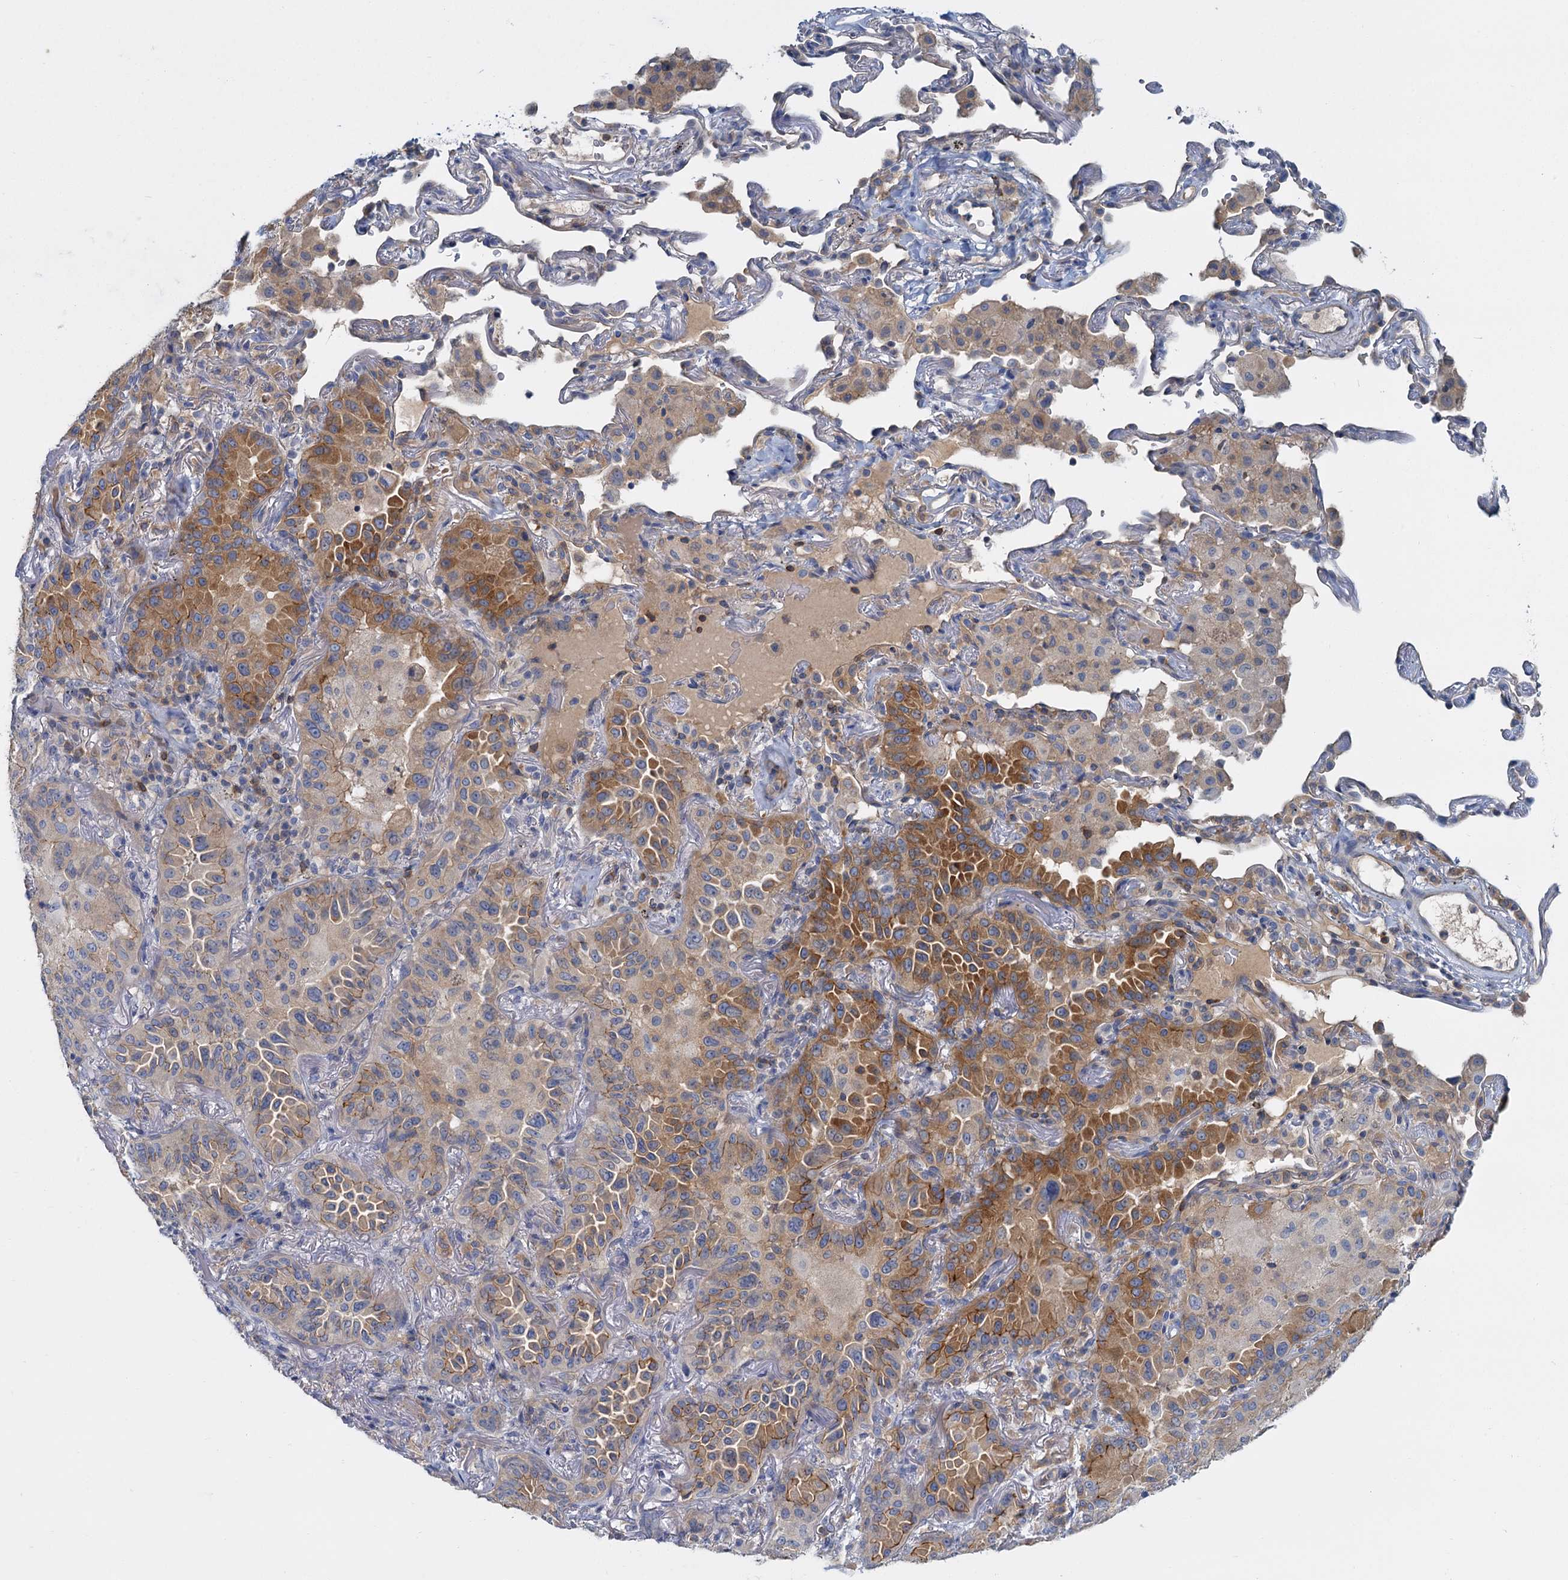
{"staining": {"intensity": "moderate", "quantity": ">75%", "location": "cytoplasmic/membranous"}, "tissue": "lung cancer", "cell_type": "Tumor cells", "image_type": "cancer", "snomed": [{"axis": "morphology", "description": "Adenocarcinoma, NOS"}, {"axis": "topography", "description": "Lung"}], "caption": "Moderate cytoplasmic/membranous positivity for a protein is appreciated in about >75% of tumor cells of adenocarcinoma (lung) using immunohistochemistry (IHC).", "gene": "ACSM3", "patient": {"sex": "female", "age": 69}}